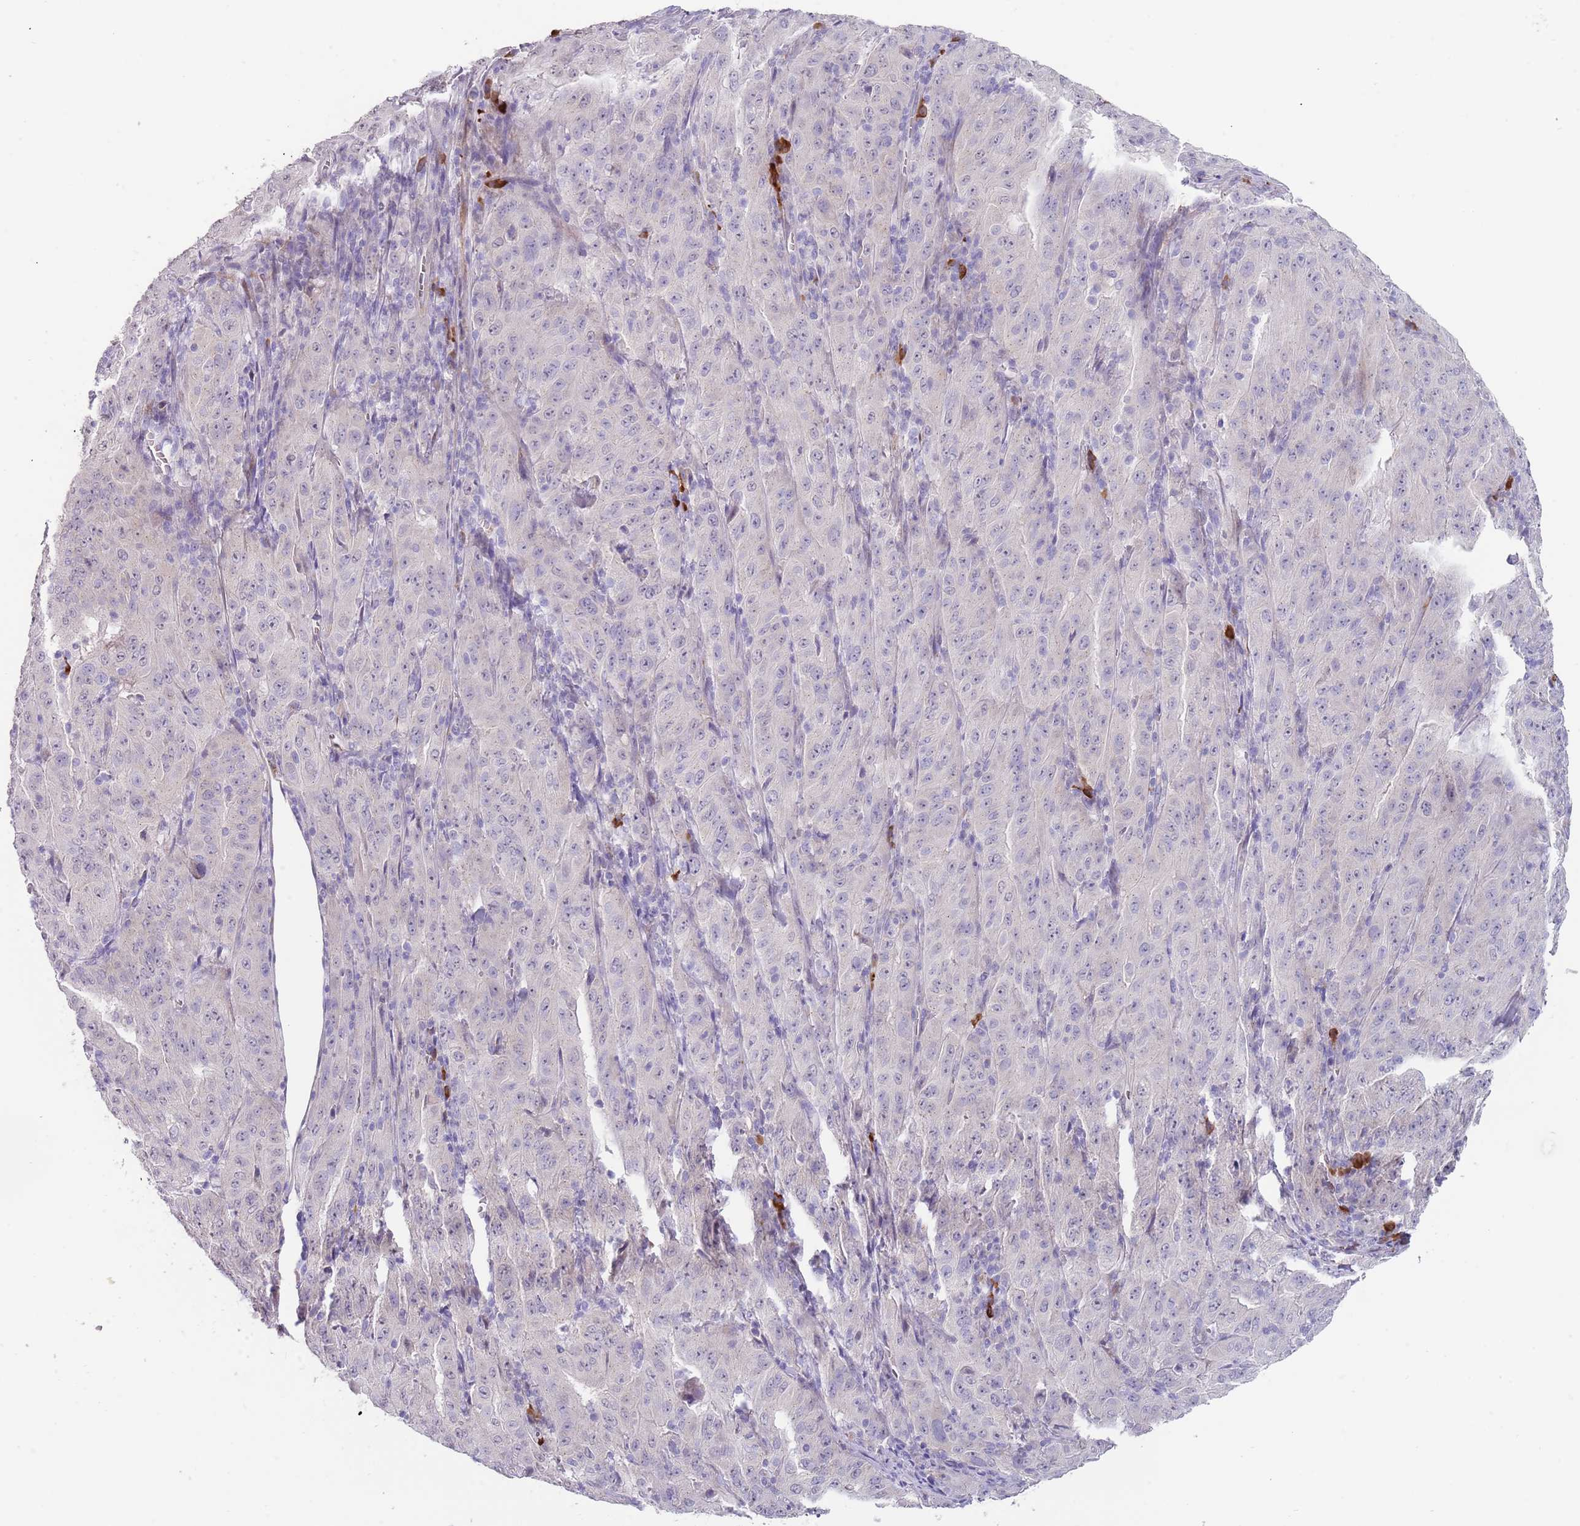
{"staining": {"intensity": "negative", "quantity": "none", "location": "none"}, "tissue": "pancreatic cancer", "cell_type": "Tumor cells", "image_type": "cancer", "snomed": [{"axis": "morphology", "description": "Adenocarcinoma, NOS"}, {"axis": "topography", "description": "Pancreas"}], "caption": "Protein analysis of pancreatic adenocarcinoma exhibits no significant expression in tumor cells. (Brightfield microscopy of DAB (3,3'-diaminobenzidine) immunohistochemistry (IHC) at high magnification).", "gene": "TNRC6C", "patient": {"sex": "male", "age": 63}}